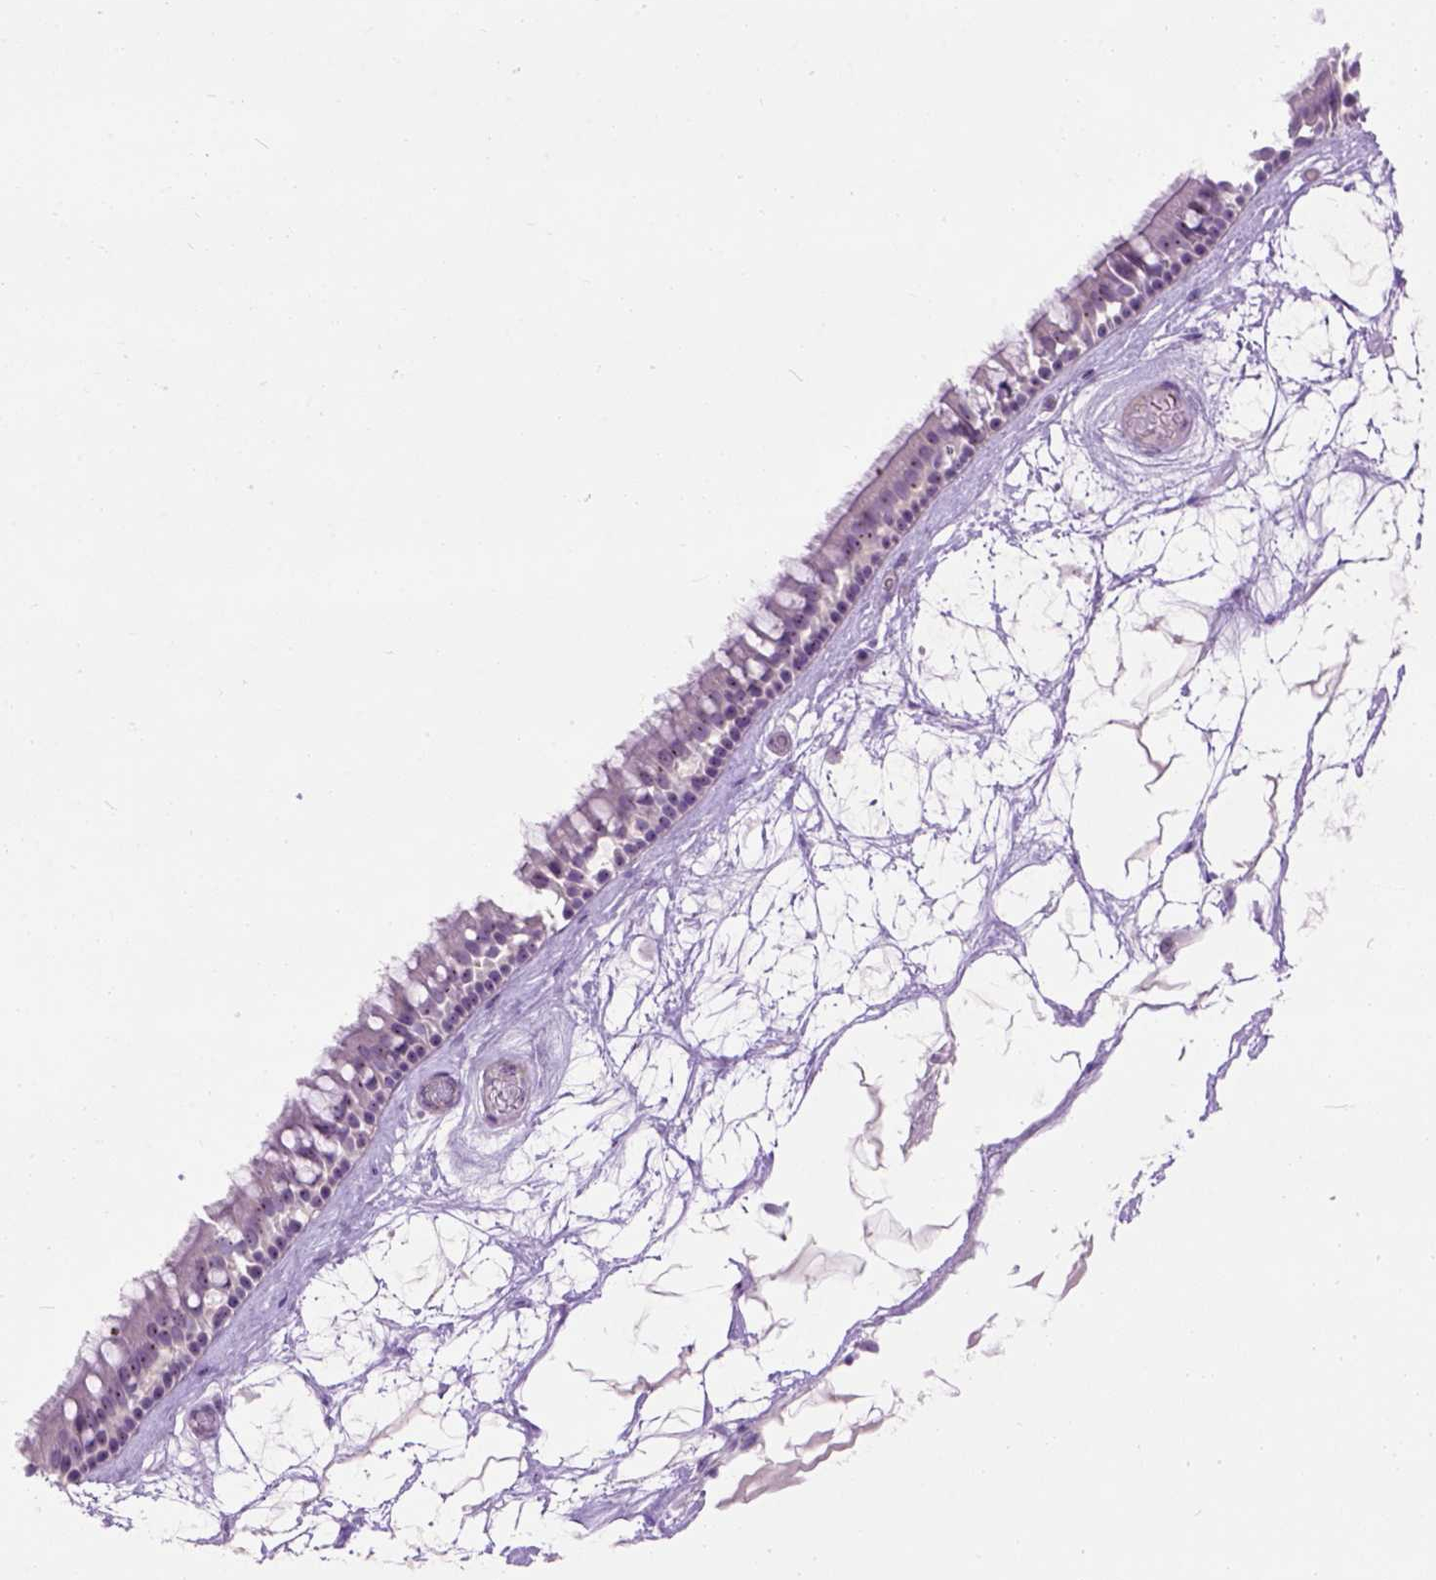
{"staining": {"intensity": "weak", "quantity": "<25%", "location": "nuclear"}, "tissue": "nasopharynx", "cell_type": "Respiratory epithelial cells", "image_type": "normal", "snomed": [{"axis": "morphology", "description": "Normal tissue, NOS"}, {"axis": "topography", "description": "Nasopharynx"}], "caption": "Protein analysis of benign nasopharynx shows no significant expression in respiratory epithelial cells.", "gene": "MAPT", "patient": {"sex": "male", "age": 68}}